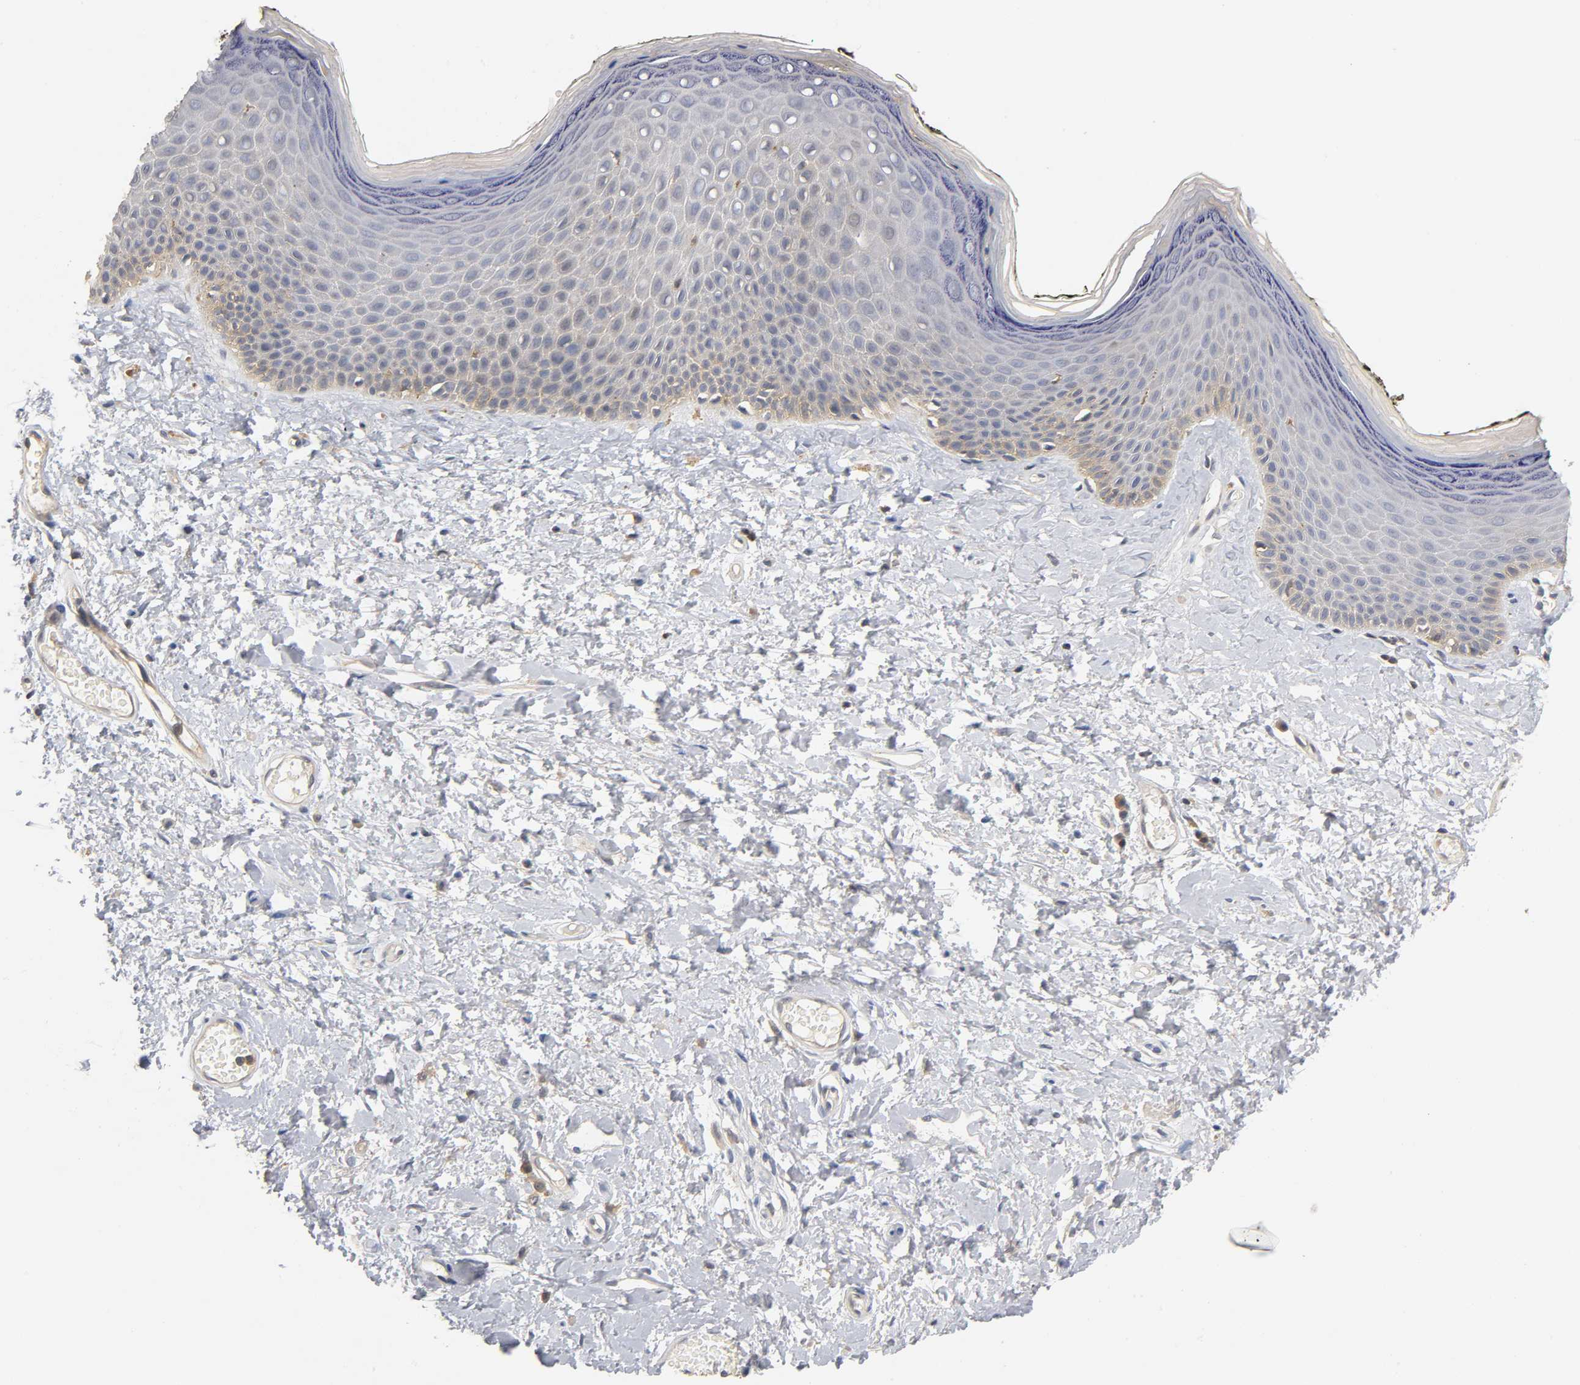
{"staining": {"intensity": "moderate", "quantity": "<25%", "location": "cytoplasmic/membranous"}, "tissue": "skin", "cell_type": "Epidermal cells", "image_type": "normal", "snomed": [{"axis": "morphology", "description": "Normal tissue, NOS"}, {"axis": "morphology", "description": "Inflammation, NOS"}, {"axis": "topography", "description": "Vulva"}], "caption": "A low amount of moderate cytoplasmic/membranous staining is identified in approximately <25% of epidermal cells in normal skin.", "gene": "ACTR2", "patient": {"sex": "female", "age": 84}}